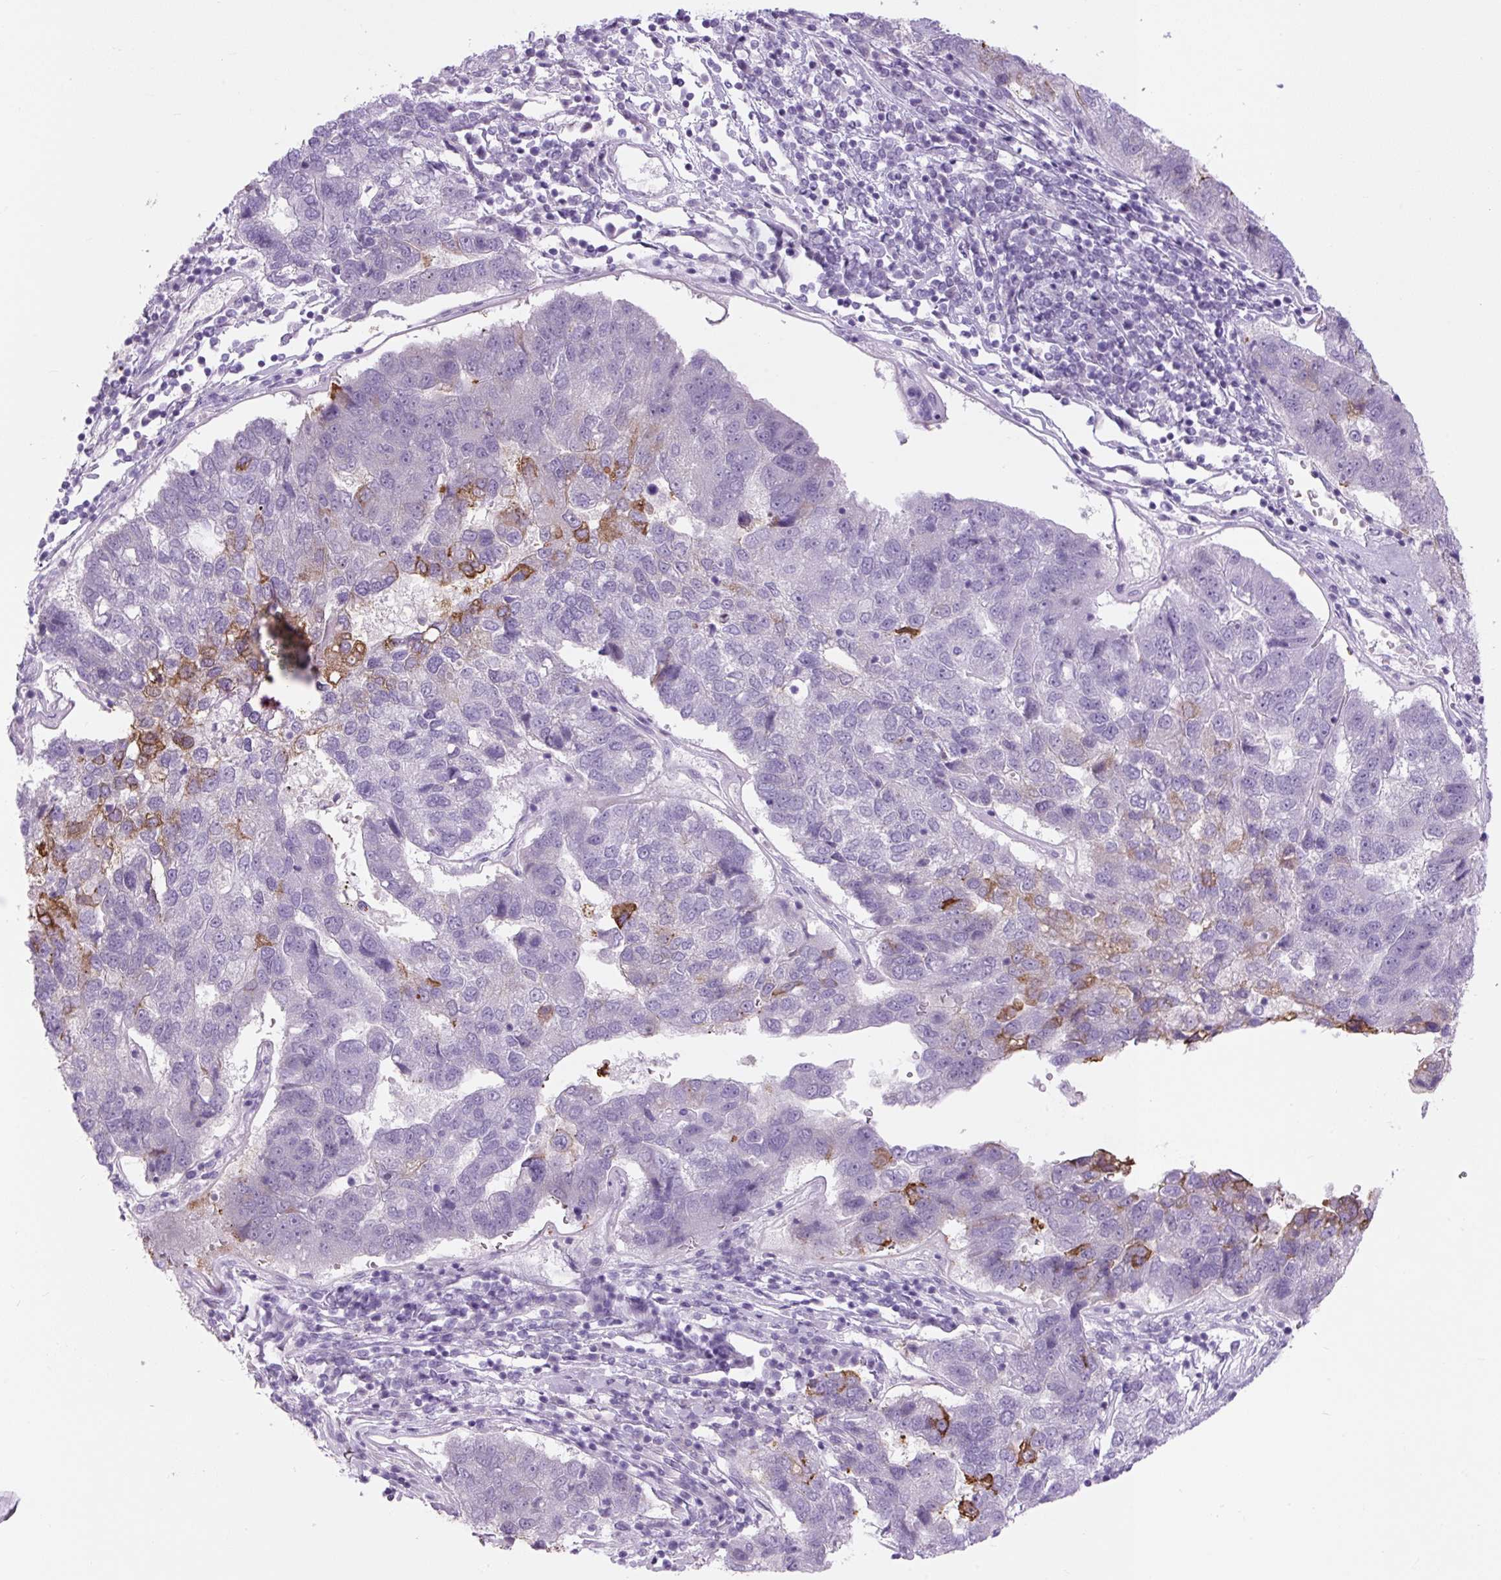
{"staining": {"intensity": "moderate", "quantity": "<25%", "location": "cytoplasmic/membranous"}, "tissue": "pancreatic cancer", "cell_type": "Tumor cells", "image_type": "cancer", "snomed": [{"axis": "morphology", "description": "Adenocarcinoma, NOS"}, {"axis": "topography", "description": "Pancreas"}], "caption": "Pancreatic cancer stained with a protein marker reveals moderate staining in tumor cells.", "gene": "COL9A2", "patient": {"sex": "female", "age": 61}}